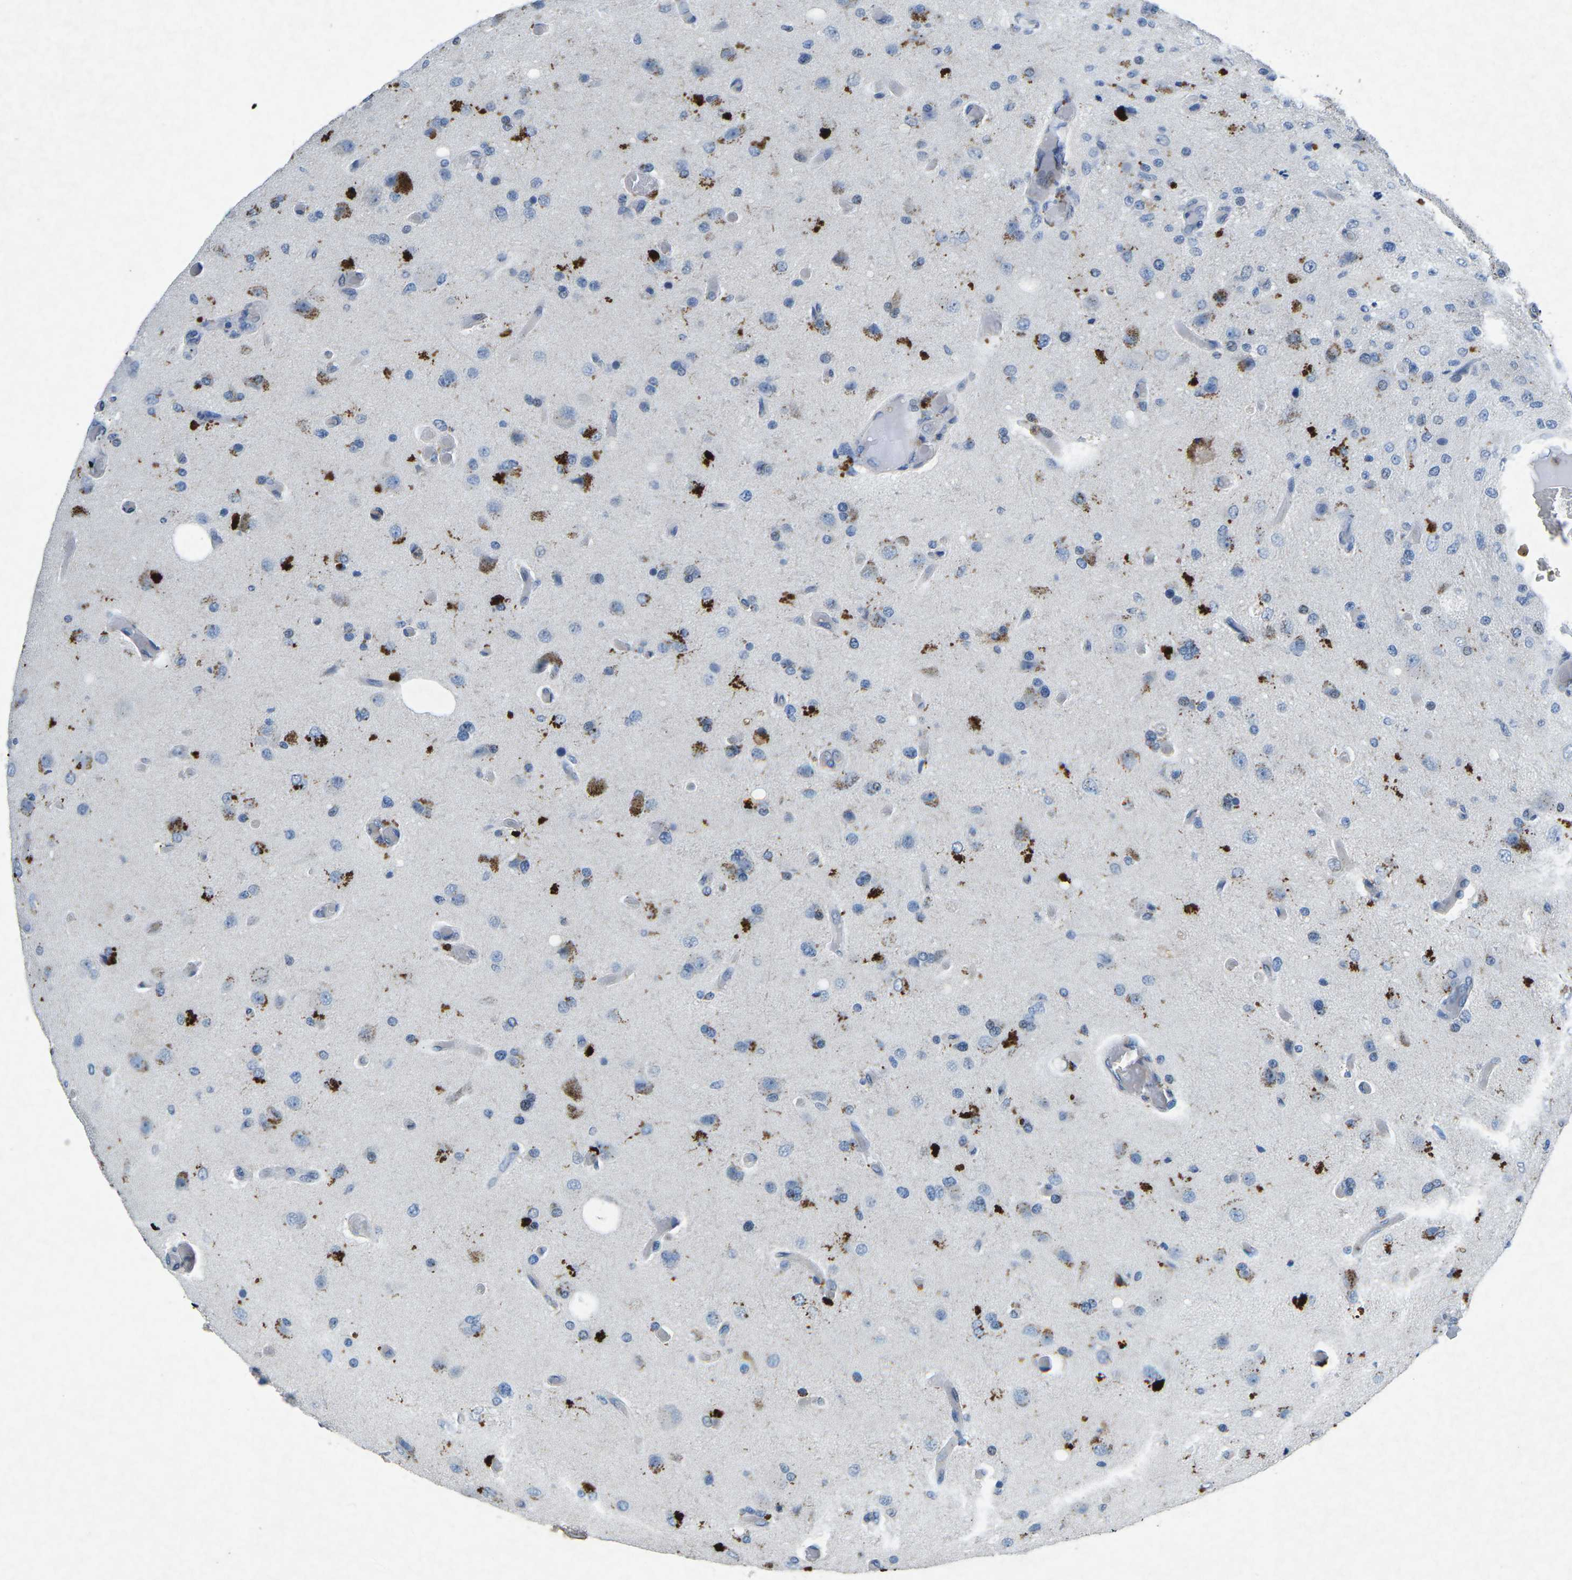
{"staining": {"intensity": "negative", "quantity": "none", "location": "none"}, "tissue": "glioma", "cell_type": "Tumor cells", "image_type": "cancer", "snomed": [{"axis": "morphology", "description": "Normal tissue, NOS"}, {"axis": "morphology", "description": "Glioma, malignant, High grade"}, {"axis": "topography", "description": "Cerebral cortex"}], "caption": "Tumor cells are negative for protein expression in human malignant high-grade glioma.", "gene": "PLG", "patient": {"sex": "male", "age": 77}}